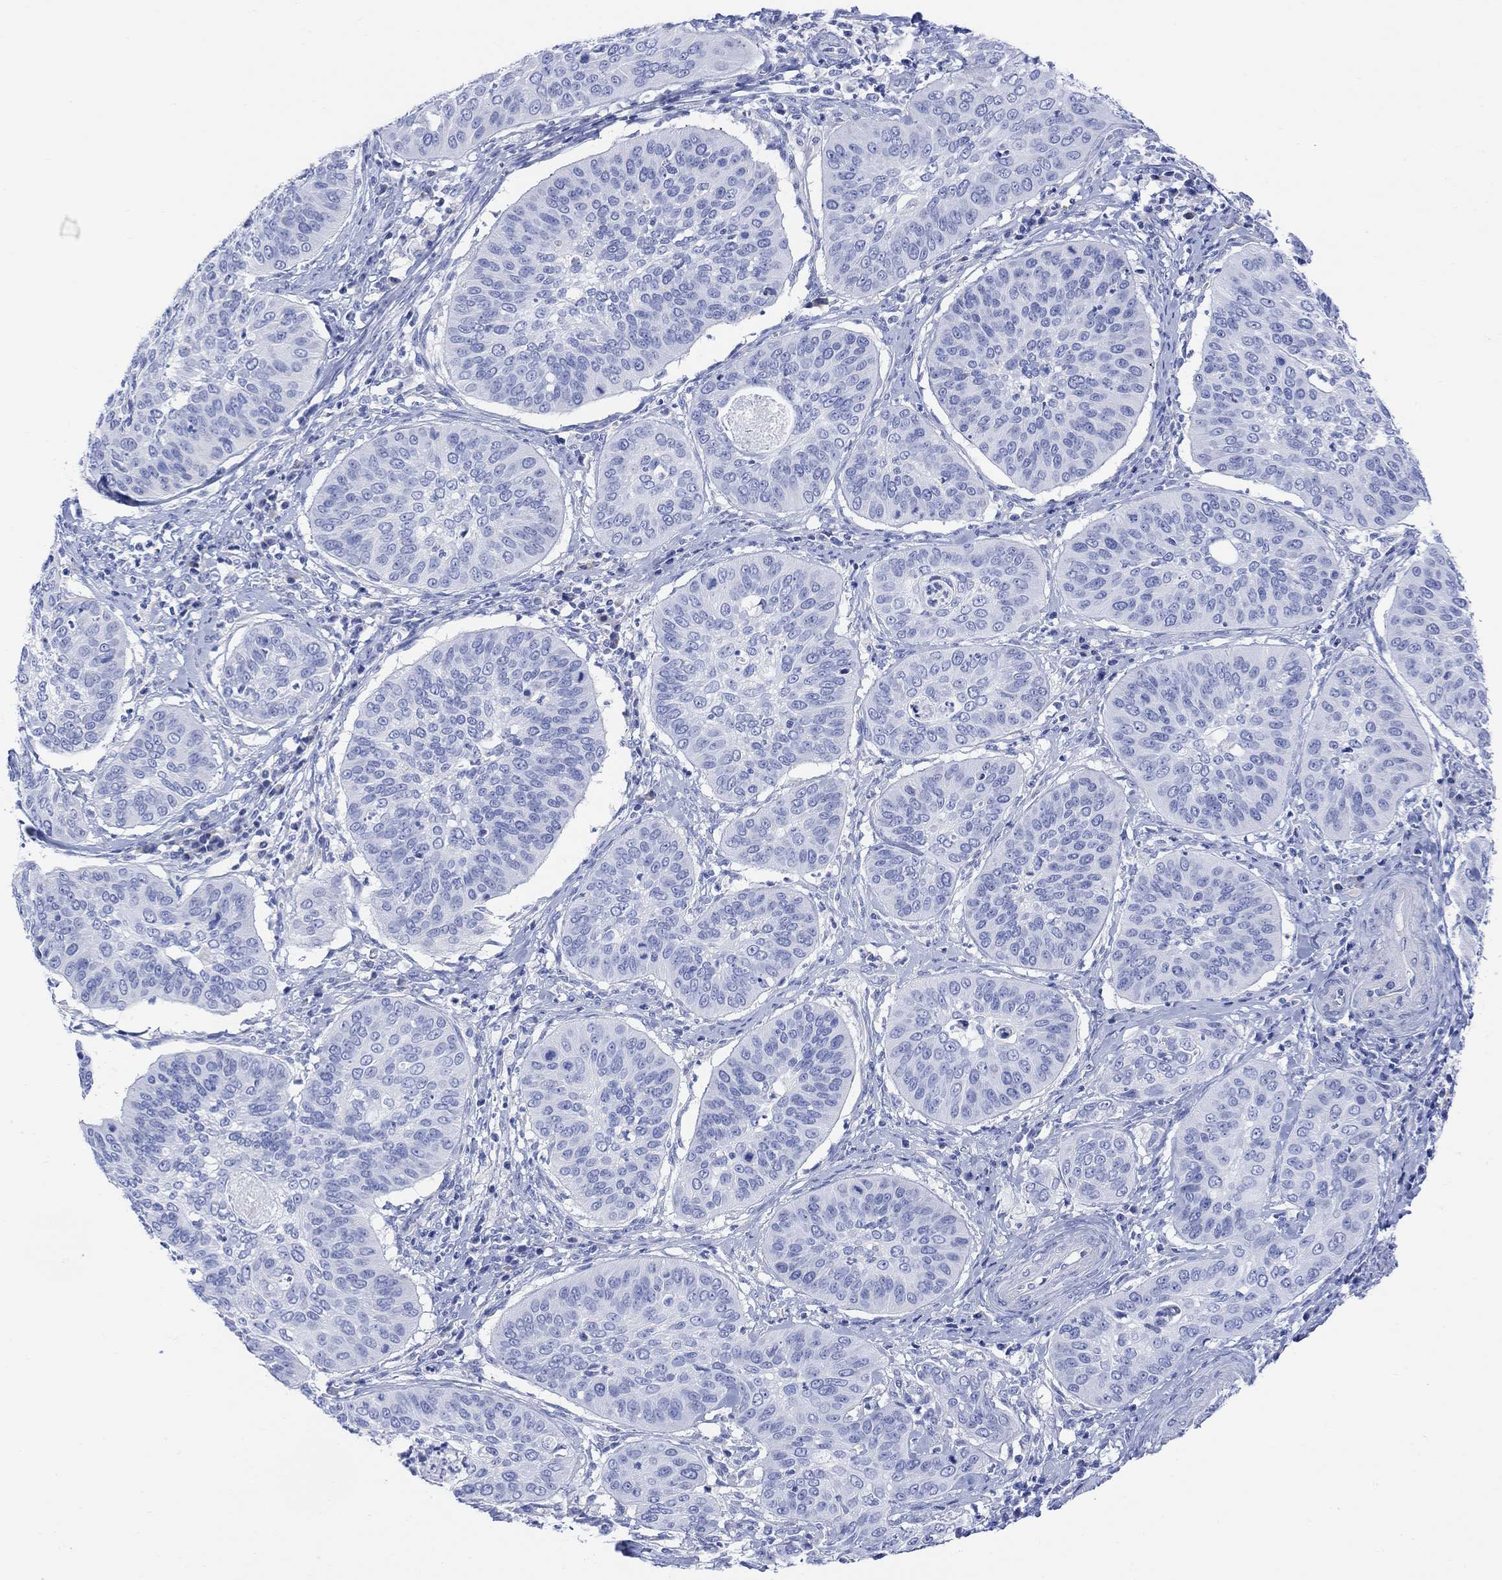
{"staining": {"intensity": "negative", "quantity": "none", "location": "none"}, "tissue": "cervical cancer", "cell_type": "Tumor cells", "image_type": "cancer", "snomed": [{"axis": "morphology", "description": "Normal tissue, NOS"}, {"axis": "morphology", "description": "Squamous cell carcinoma, NOS"}, {"axis": "topography", "description": "Cervix"}], "caption": "Tumor cells are negative for protein expression in human cervical squamous cell carcinoma. (Immunohistochemistry (ihc), brightfield microscopy, high magnification).", "gene": "GNG13", "patient": {"sex": "female", "age": 39}}